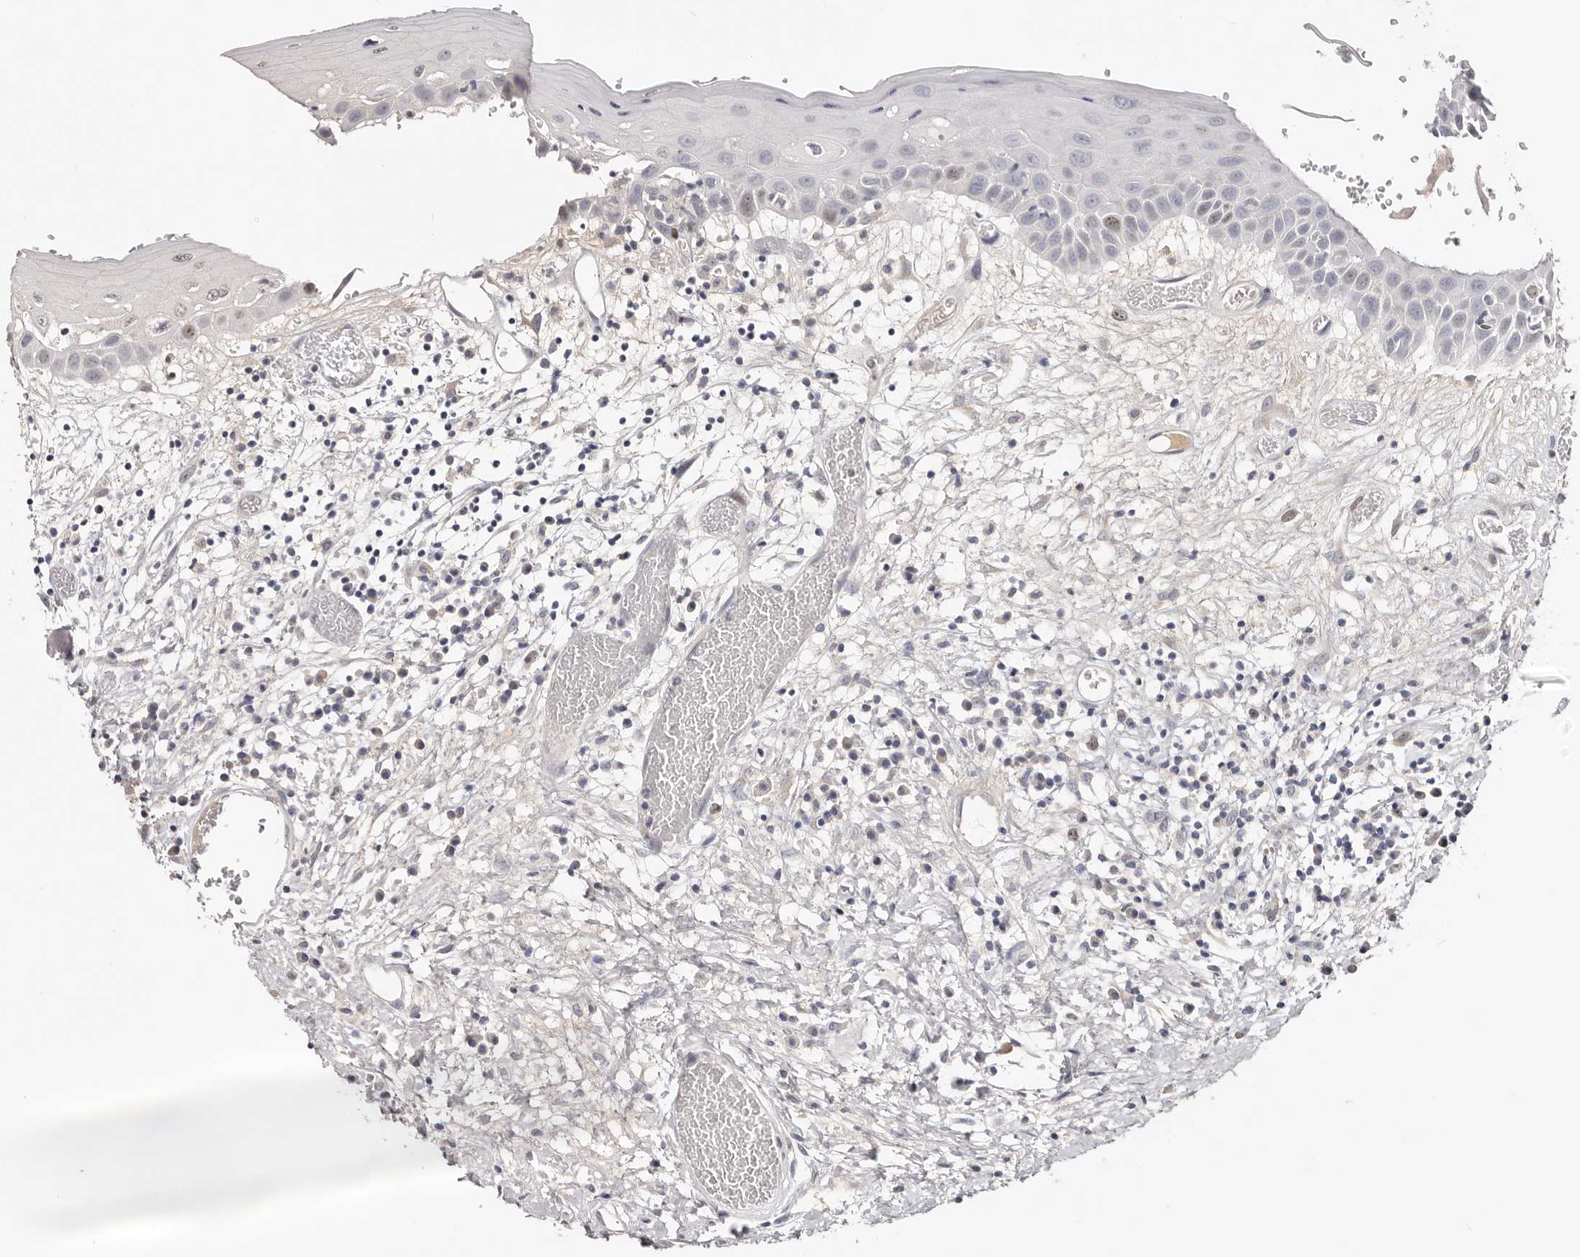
{"staining": {"intensity": "weak", "quantity": "<25%", "location": "nuclear"}, "tissue": "oral mucosa", "cell_type": "Squamous epithelial cells", "image_type": "normal", "snomed": [{"axis": "morphology", "description": "Normal tissue, NOS"}, {"axis": "topography", "description": "Oral tissue"}], "caption": "DAB immunohistochemical staining of benign oral mucosa exhibits no significant positivity in squamous epithelial cells. (IHC, brightfield microscopy, high magnification).", "gene": "CCDC190", "patient": {"sex": "female", "age": 76}}